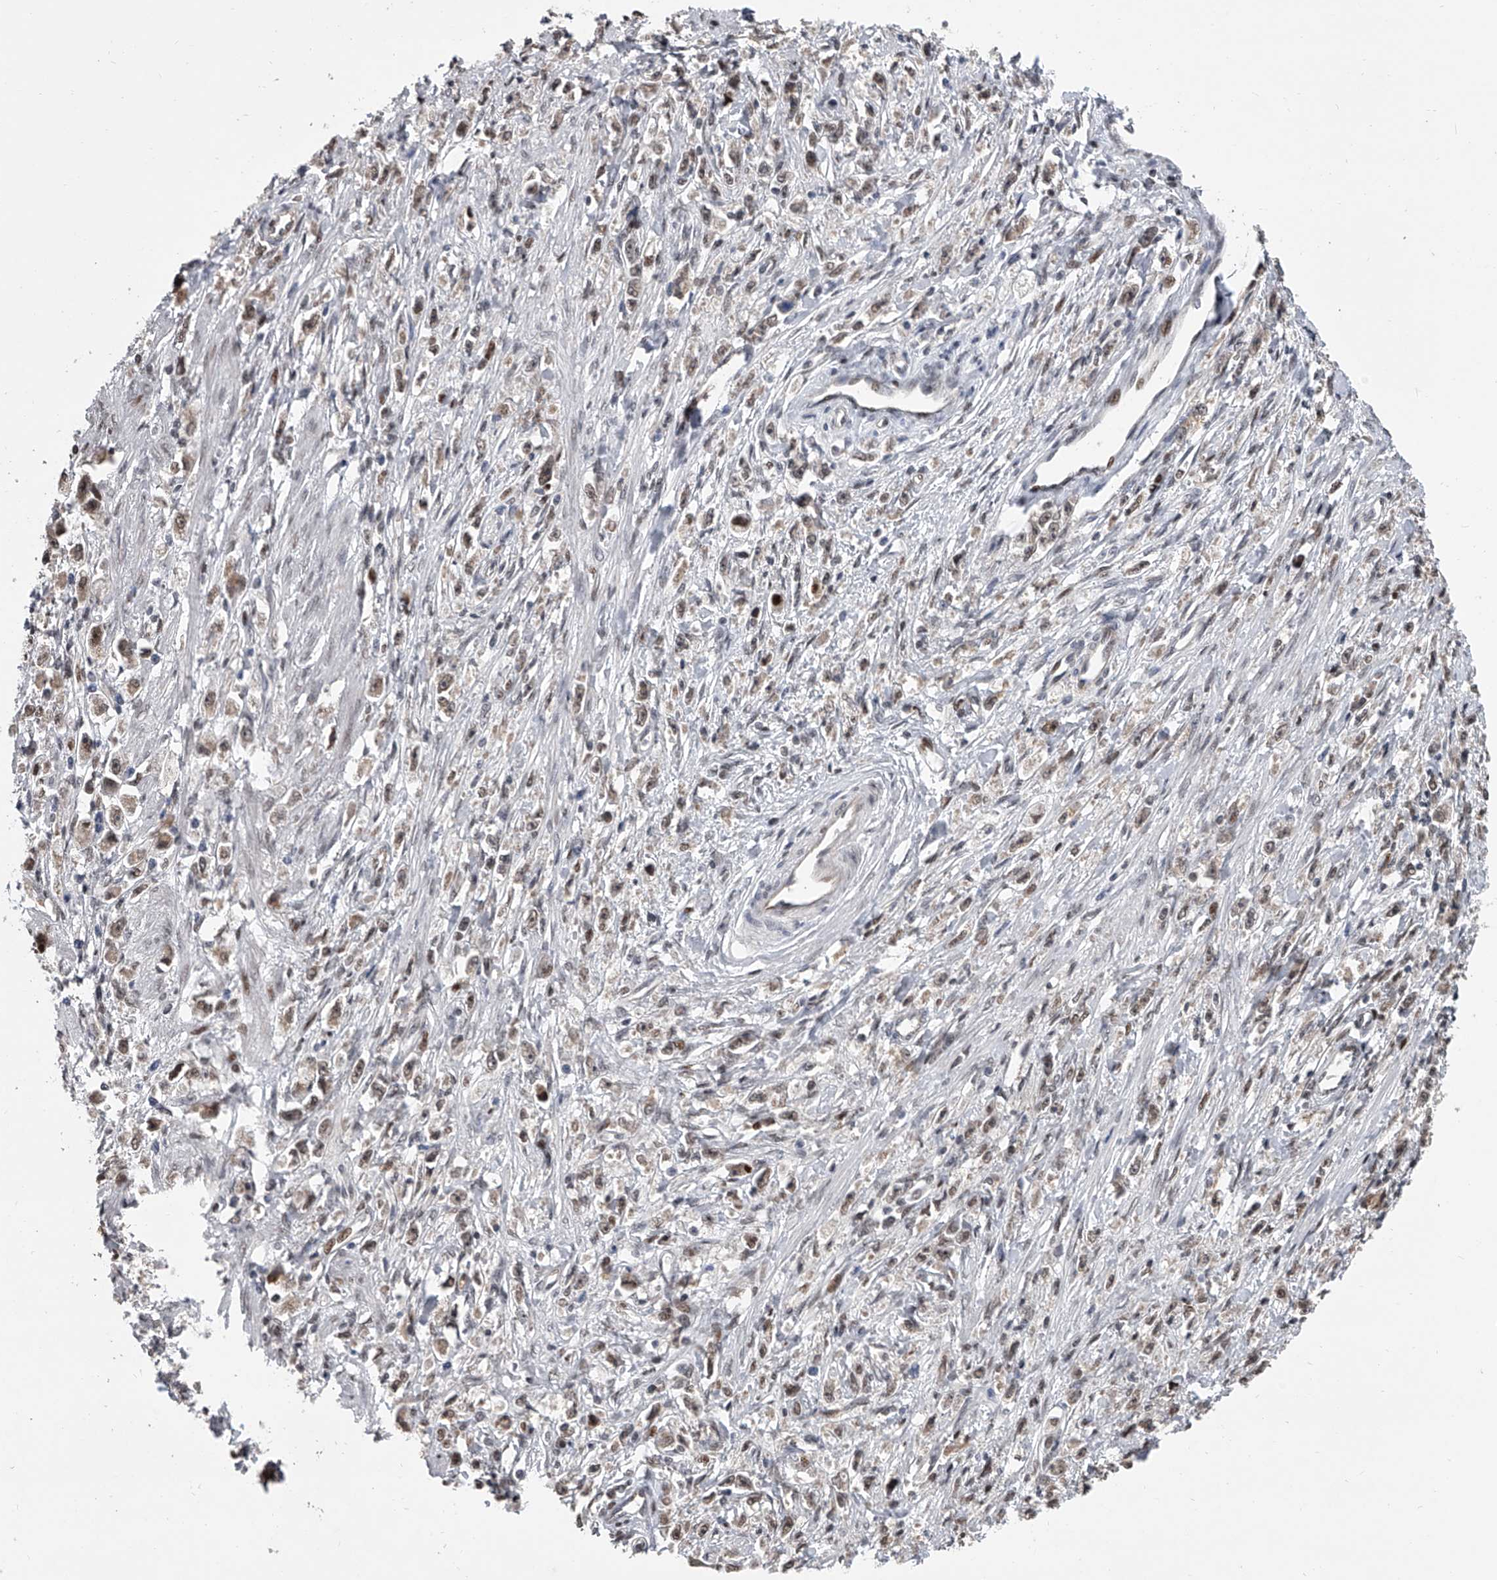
{"staining": {"intensity": "negative", "quantity": "none", "location": "none"}, "tissue": "stomach cancer", "cell_type": "Tumor cells", "image_type": "cancer", "snomed": [{"axis": "morphology", "description": "Adenocarcinoma, NOS"}, {"axis": "topography", "description": "Stomach"}], "caption": "Immunohistochemistry (IHC) micrograph of neoplastic tissue: human adenocarcinoma (stomach) stained with DAB (3,3'-diaminobenzidine) exhibits no significant protein staining in tumor cells. (DAB immunohistochemistry (IHC) visualized using brightfield microscopy, high magnification).", "gene": "ZNF426", "patient": {"sex": "female", "age": 59}}